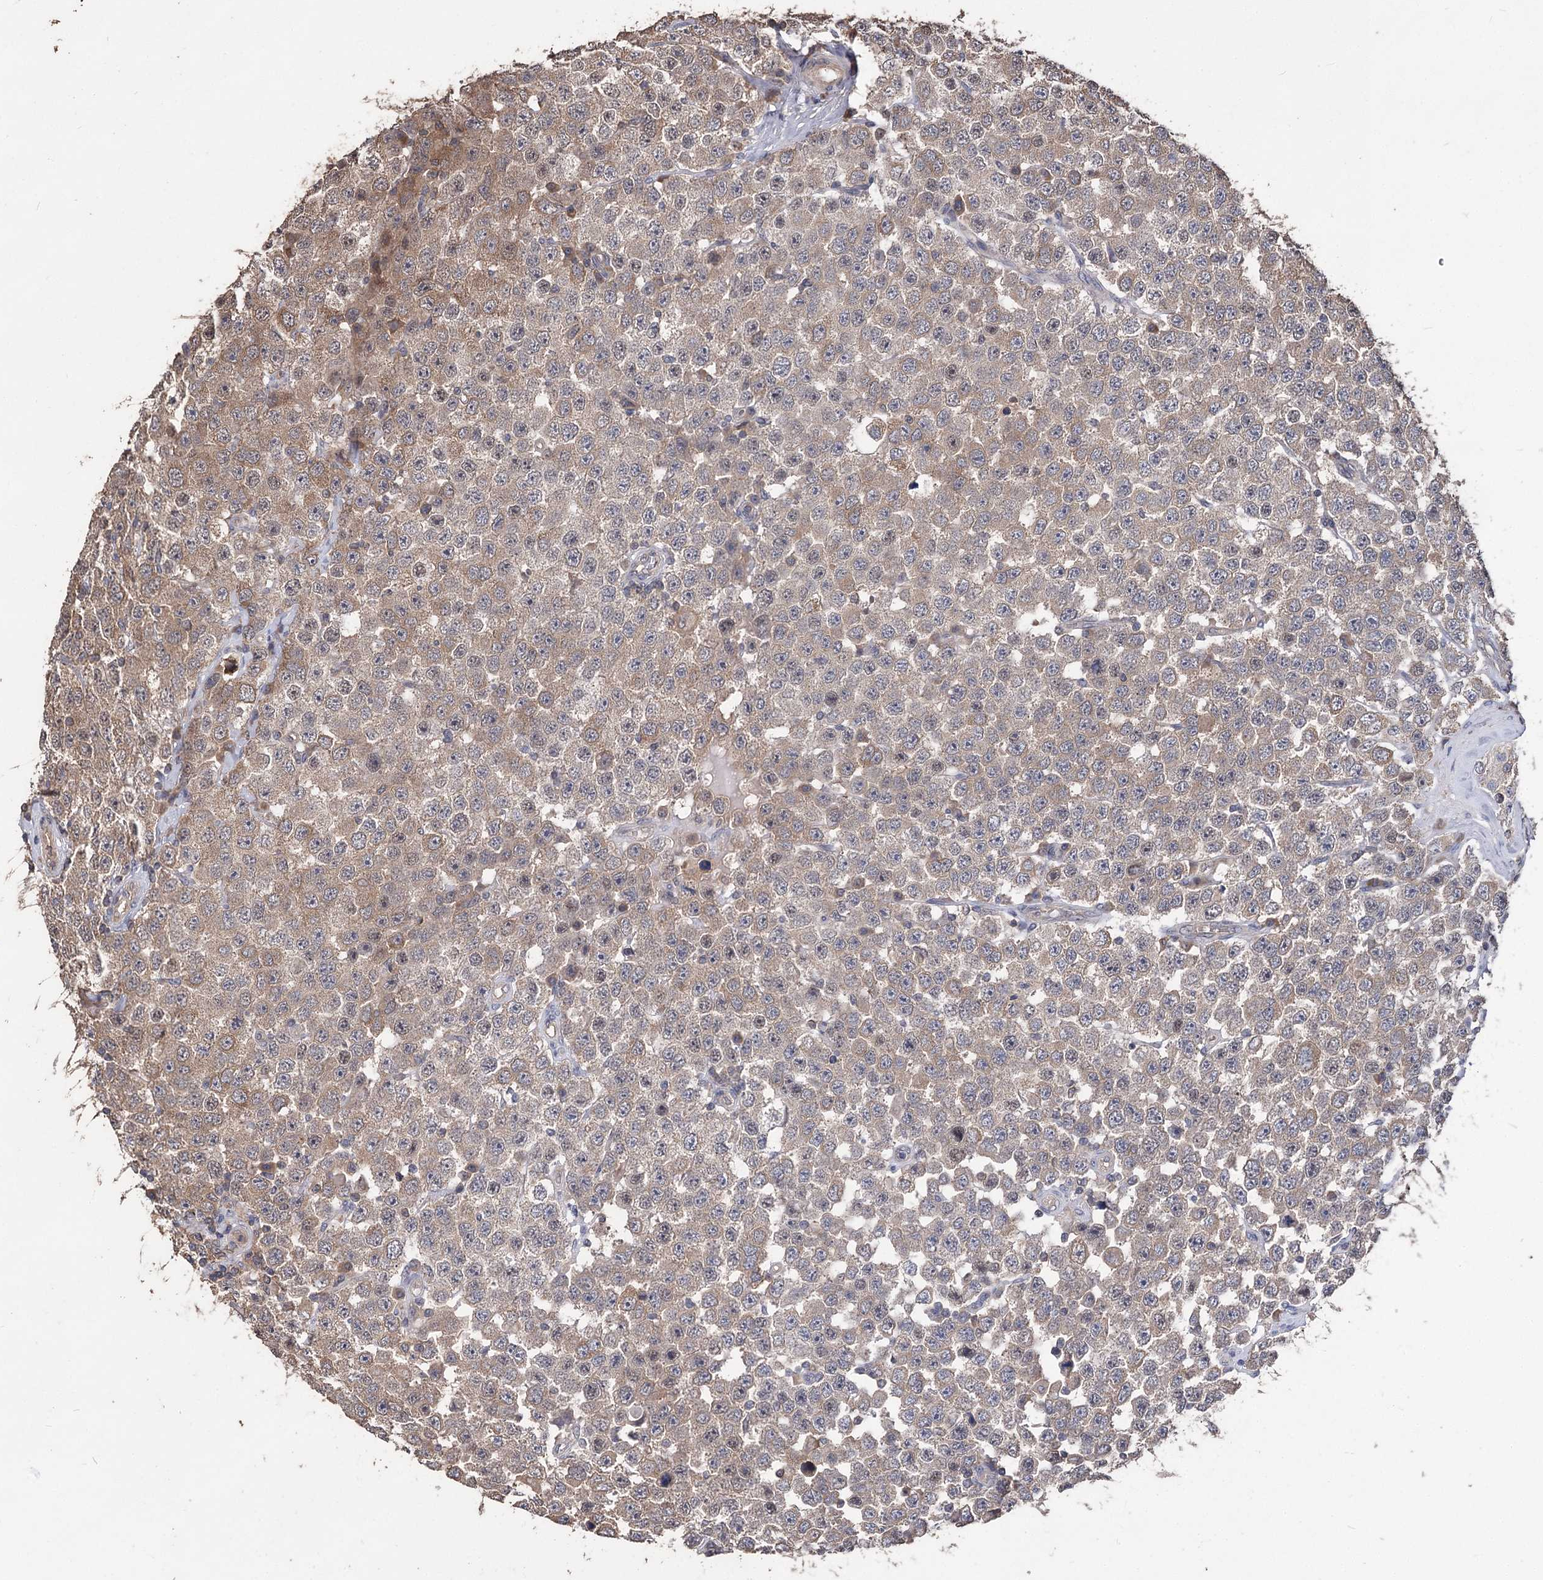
{"staining": {"intensity": "weak", "quantity": ">75%", "location": "cytoplasmic/membranous"}, "tissue": "testis cancer", "cell_type": "Tumor cells", "image_type": "cancer", "snomed": [{"axis": "morphology", "description": "Seminoma, NOS"}, {"axis": "topography", "description": "Testis"}], "caption": "This photomicrograph shows immunohistochemistry (IHC) staining of seminoma (testis), with low weak cytoplasmic/membranous staining in about >75% of tumor cells.", "gene": "RASSF3", "patient": {"sex": "male", "age": 28}}